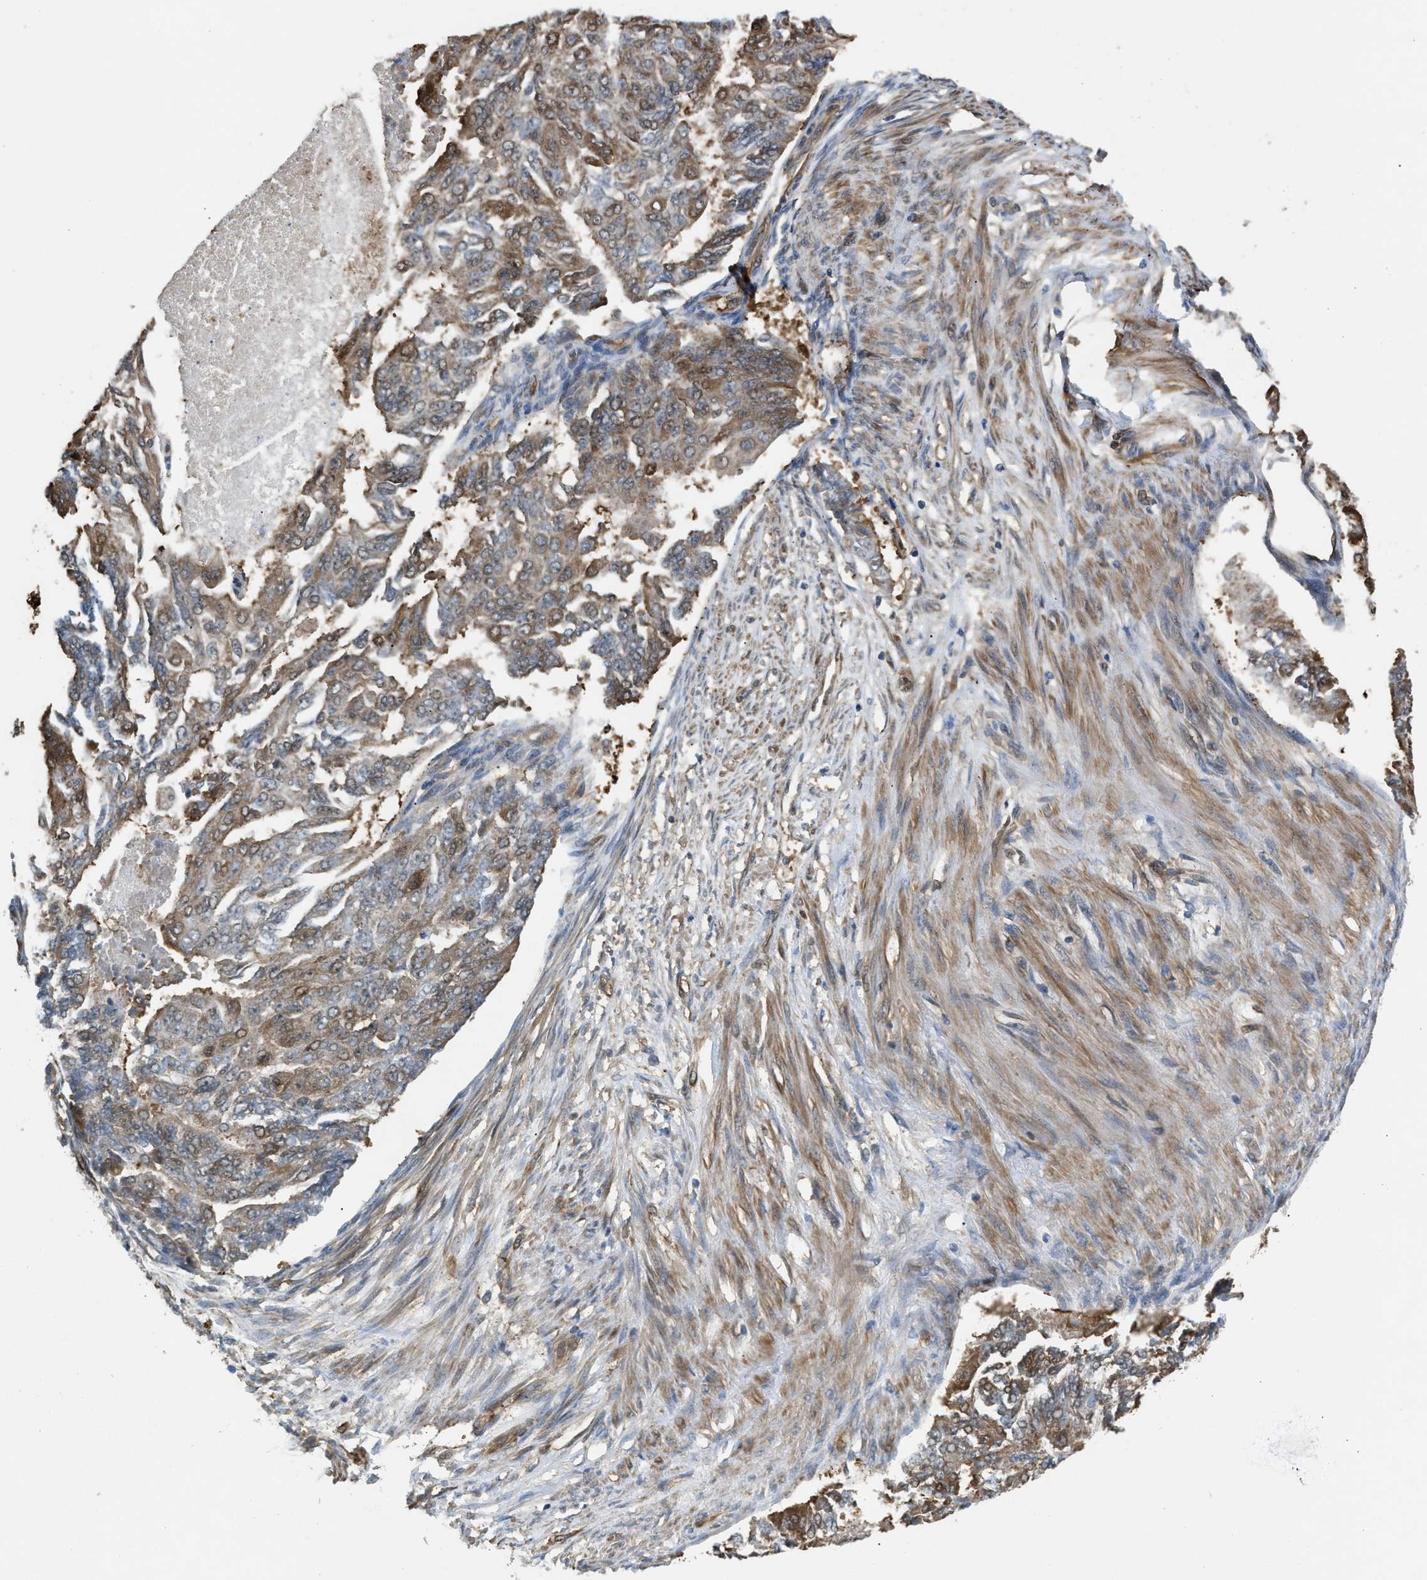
{"staining": {"intensity": "weak", "quantity": "25%-75%", "location": "cytoplasmic/membranous"}, "tissue": "endometrial cancer", "cell_type": "Tumor cells", "image_type": "cancer", "snomed": [{"axis": "morphology", "description": "Adenocarcinoma, NOS"}, {"axis": "topography", "description": "Endometrium"}], "caption": "Immunohistochemistry image of human endometrial cancer stained for a protein (brown), which shows low levels of weak cytoplasmic/membranous staining in about 25%-75% of tumor cells.", "gene": "BAG3", "patient": {"sex": "female", "age": 32}}